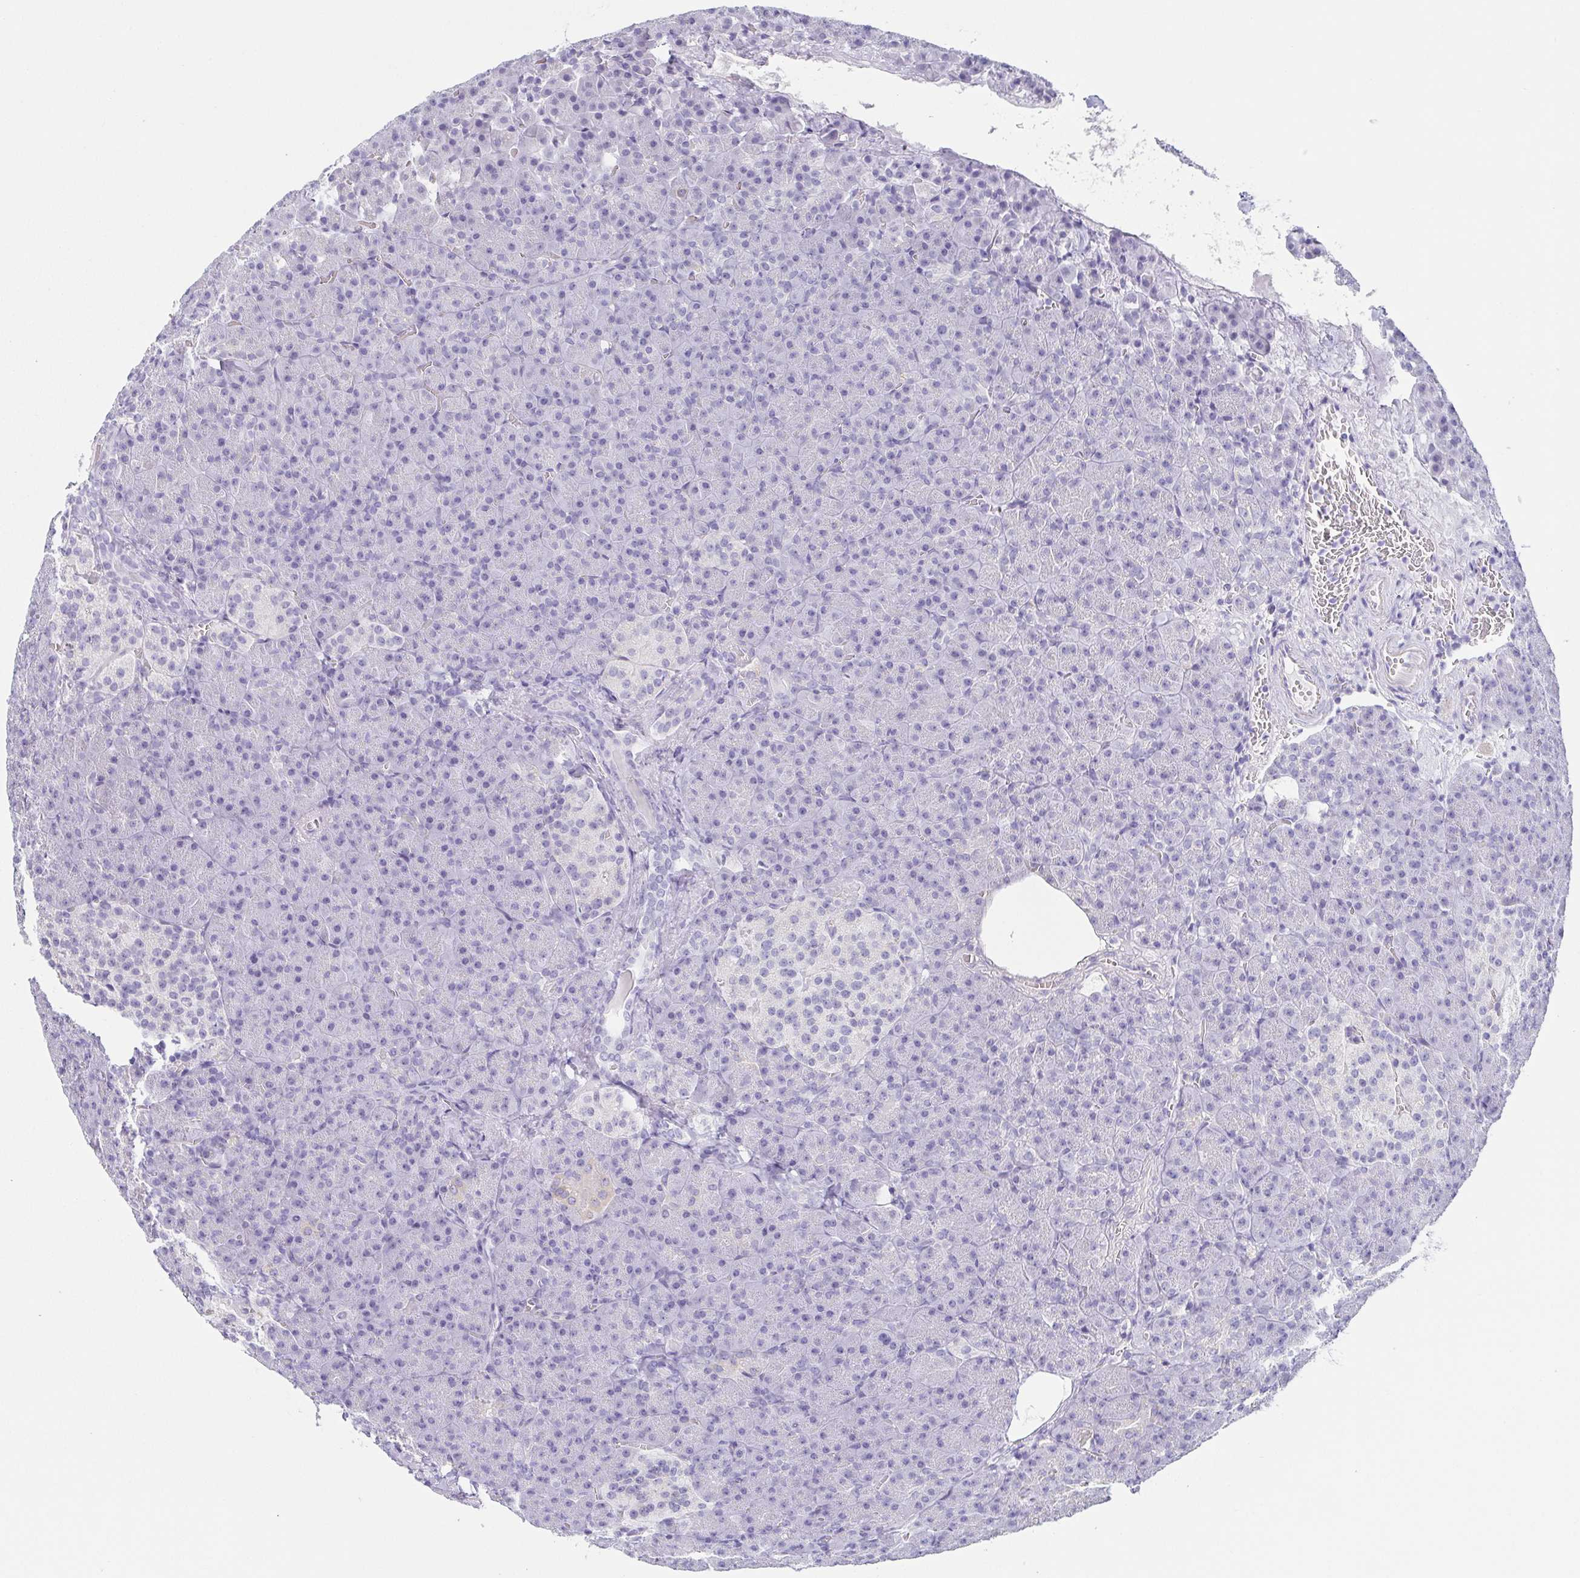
{"staining": {"intensity": "negative", "quantity": "none", "location": "none"}, "tissue": "pancreas", "cell_type": "Exocrine glandular cells", "image_type": "normal", "snomed": [{"axis": "morphology", "description": "Normal tissue, NOS"}, {"axis": "topography", "description": "Pancreas"}], "caption": "The photomicrograph reveals no staining of exocrine glandular cells in unremarkable pancreas. (DAB IHC visualized using brightfield microscopy, high magnification).", "gene": "PRR27", "patient": {"sex": "female", "age": 74}}